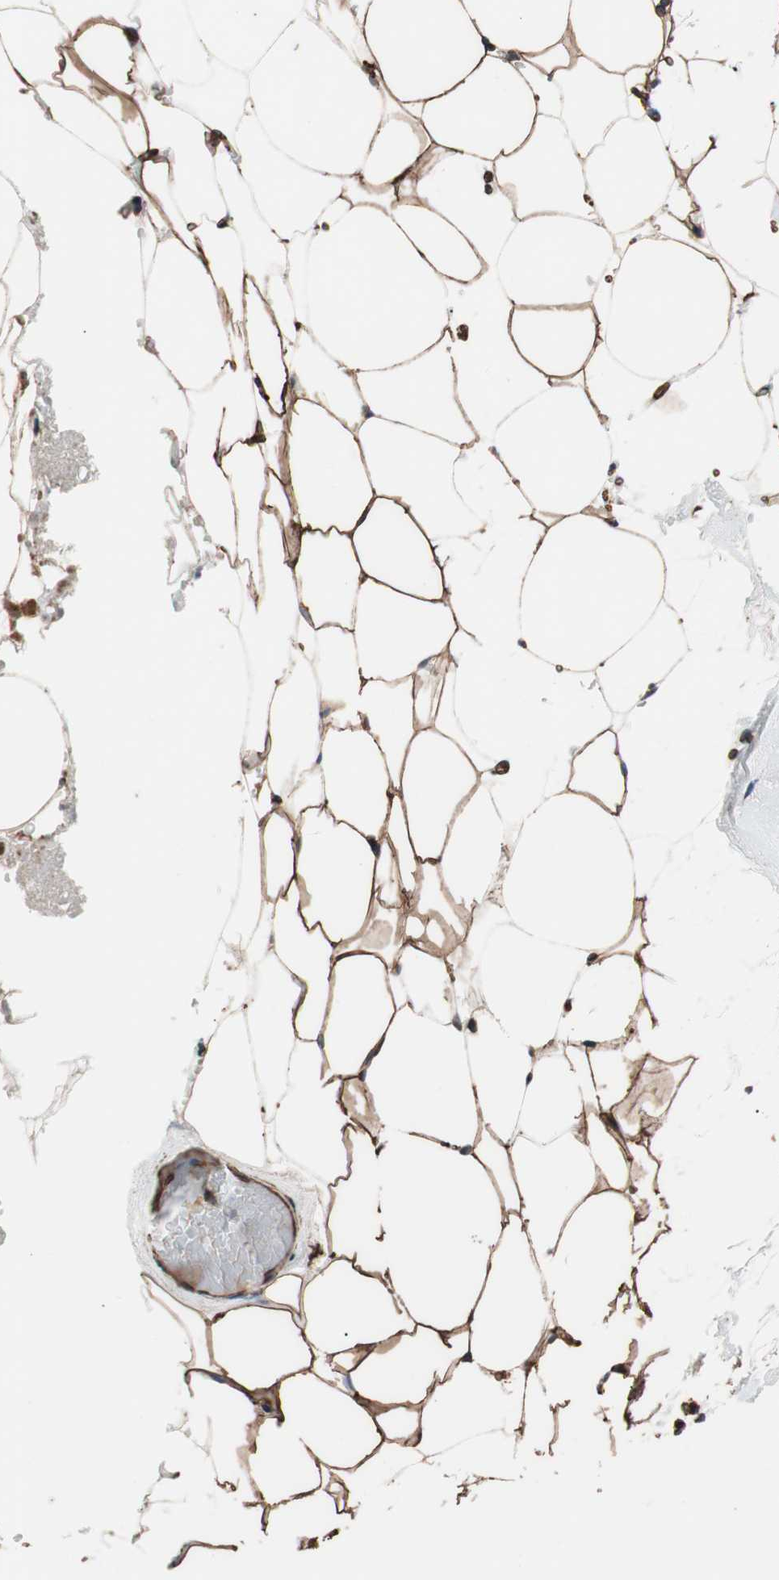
{"staining": {"intensity": "strong", "quantity": ">75%", "location": "cytoplasmic/membranous"}, "tissue": "breast", "cell_type": "Adipocytes", "image_type": "normal", "snomed": [{"axis": "morphology", "description": "Normal tissue, NOS"}, {"axis": "topography", "description": "Breast"}], "caption": "Immunohistochemical staining of benign breast displays high levels of strong cytoplasmic/membranous expression in approximately >75% of adipocytes.", "gene": "SPINT1", "patient": {"sex": "female", "age": 75}}